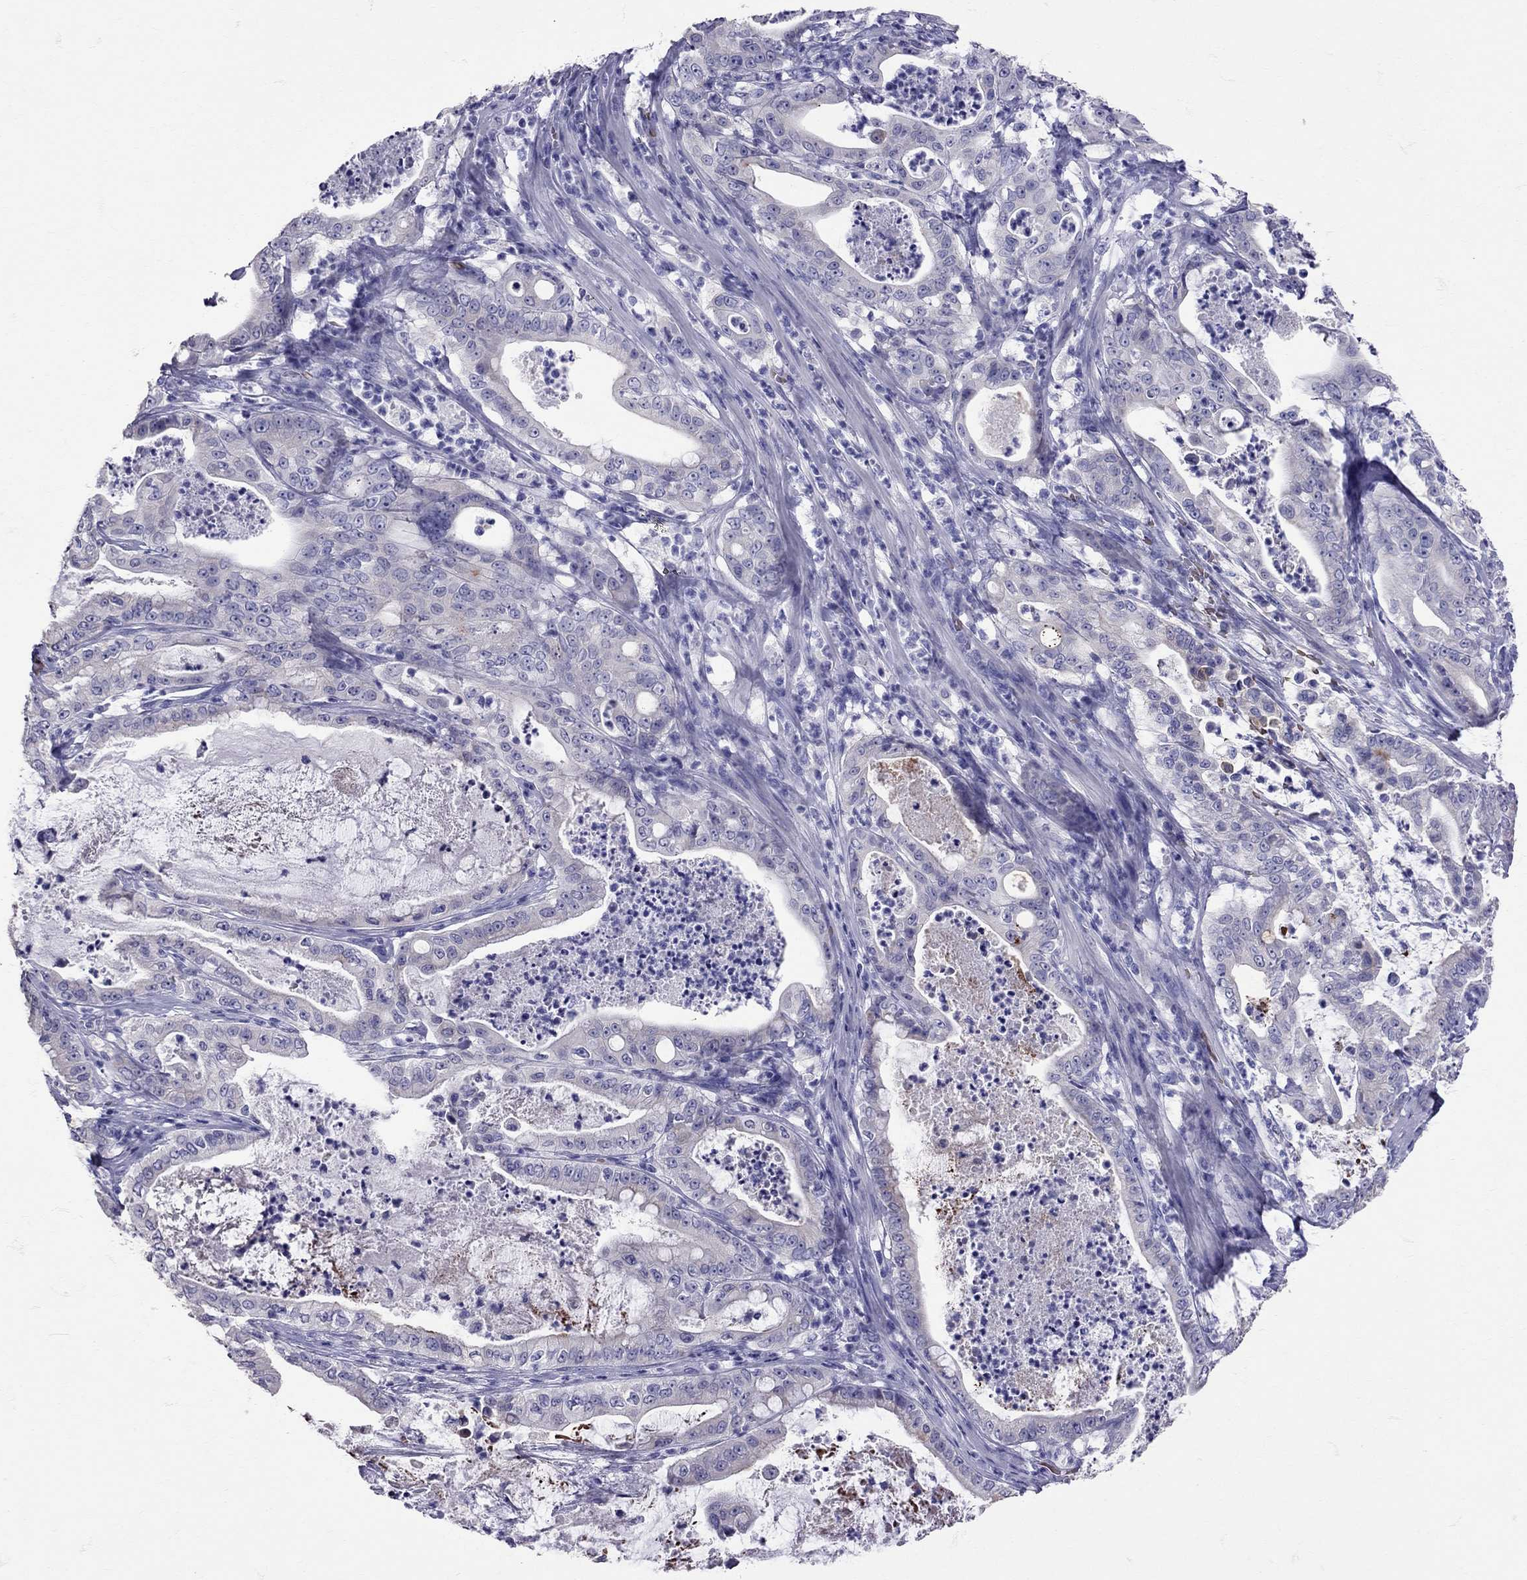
{"staining": {"intensity": "negative", "quantity": "none", "location": "none"}, "tissue": "pancreatic cancer", "cell_type": "Tumor cells", "image_type": "cancer", "snomed": [{"axis": "morphology", "description": "Adenocarcinoma, NOS"}, {"axis": "topography", "description": "Pancreas"}], "caption": "DAB (3,3'-diaminobenzidine) immunohistochemical staining of human adenocarcinoma (pancreatic) demonstrates no significant expression in tumor cells.", "gene": "TBR1", "patient": {"sex": "male", "age": 71}}